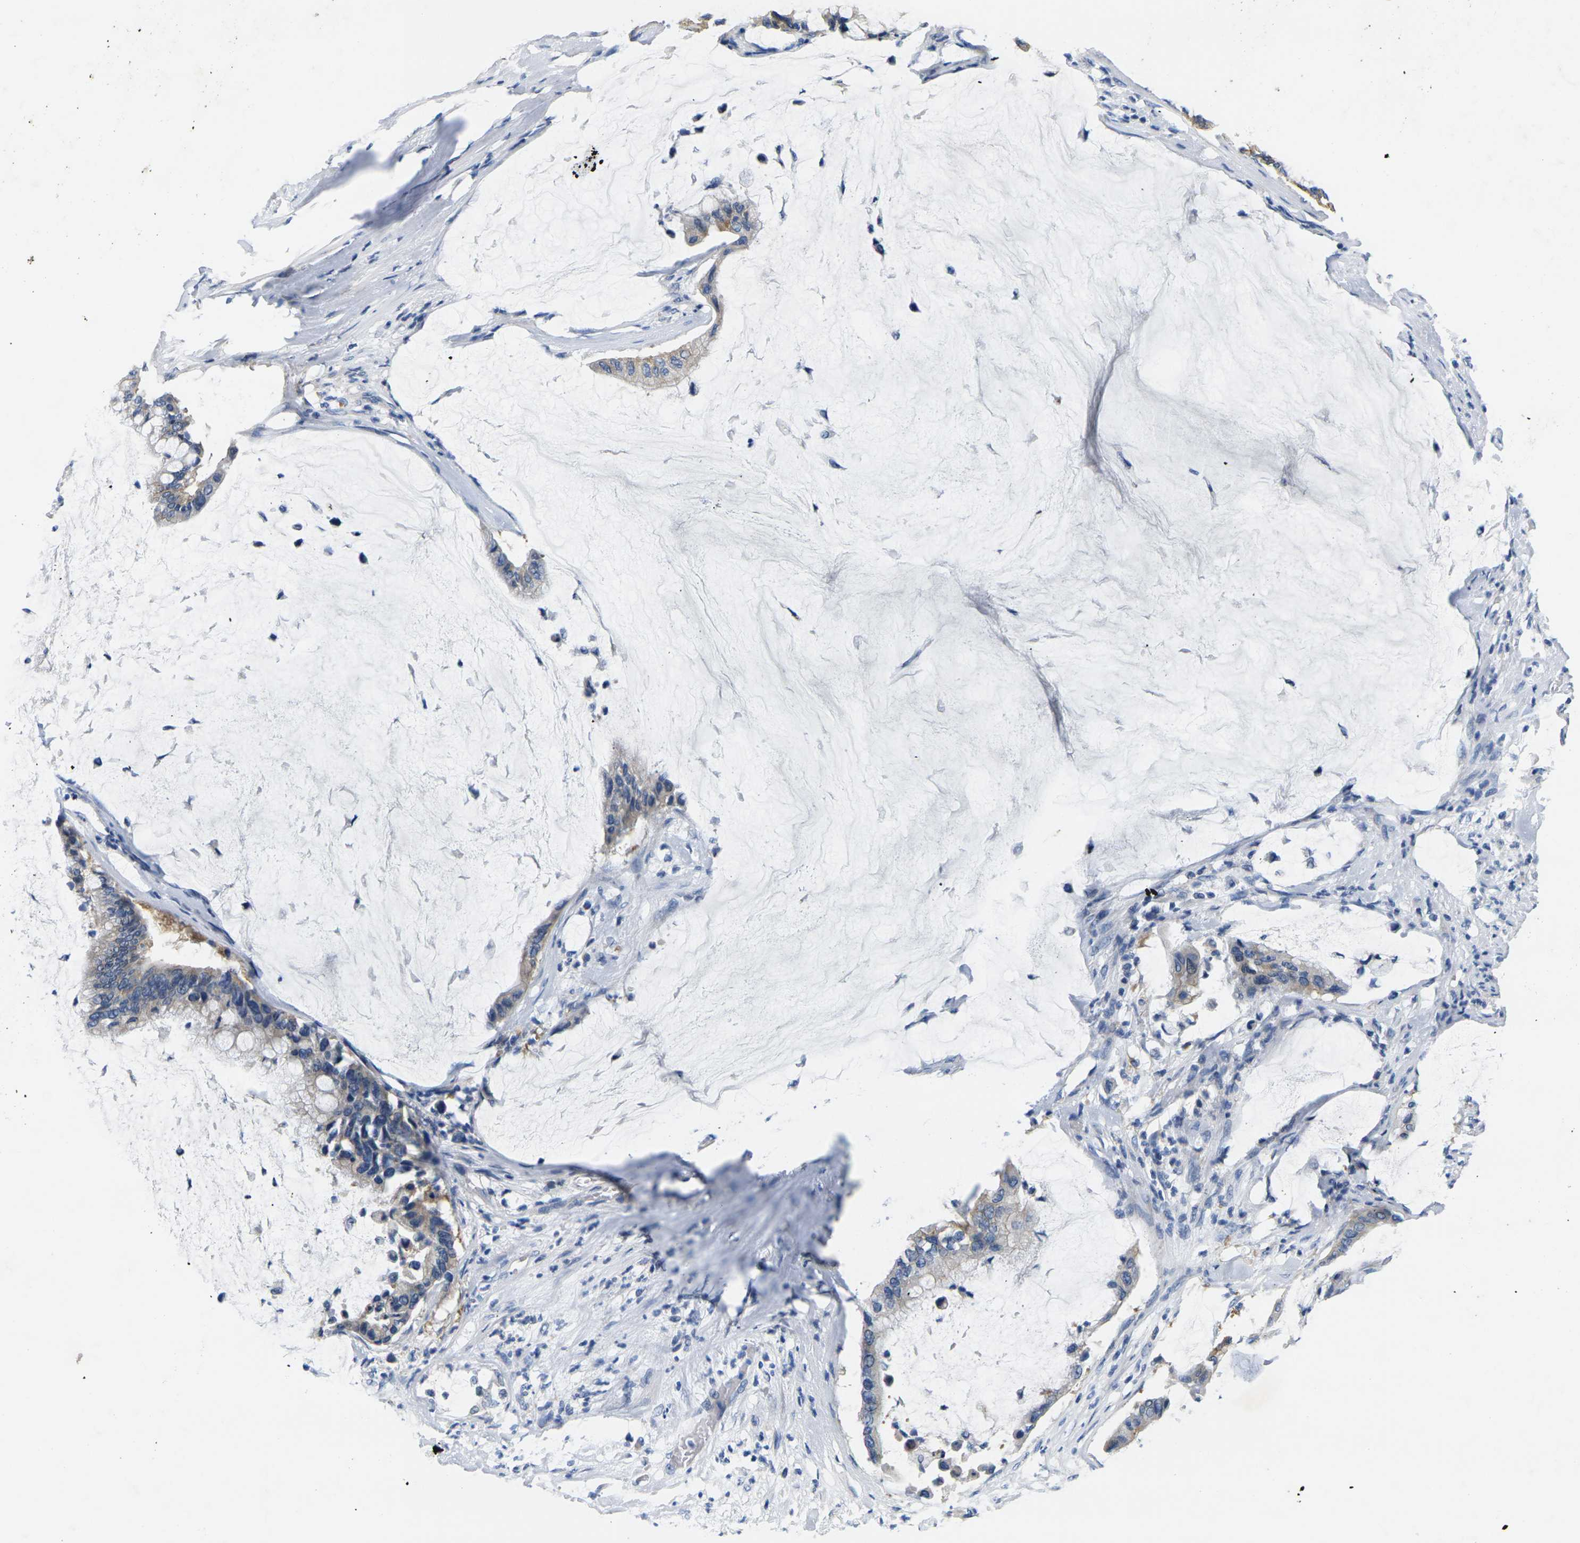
{"staining": {"intensity": "weak", "quantity": "25%-75%", "location": "cytoplasmic/membranous"}, "tissue": "pancreatic cancer", "cell_type": "Tumor cells", "image_type": "cancer", "snomed": [{"axis": "morphology", "description": "Adenocarcinoma, NOS"}, {"axis": "topography", "description": "Pancreas"}], "caption": "Protein expression analysis of pancreatic cancer (adenocarcinoma) exhibits weak cytoplasmic/membranous positivity in about 25%-75% of tumor cells.", "gene": "NOCT", "patient": {"sex": "male", "age": 41}}